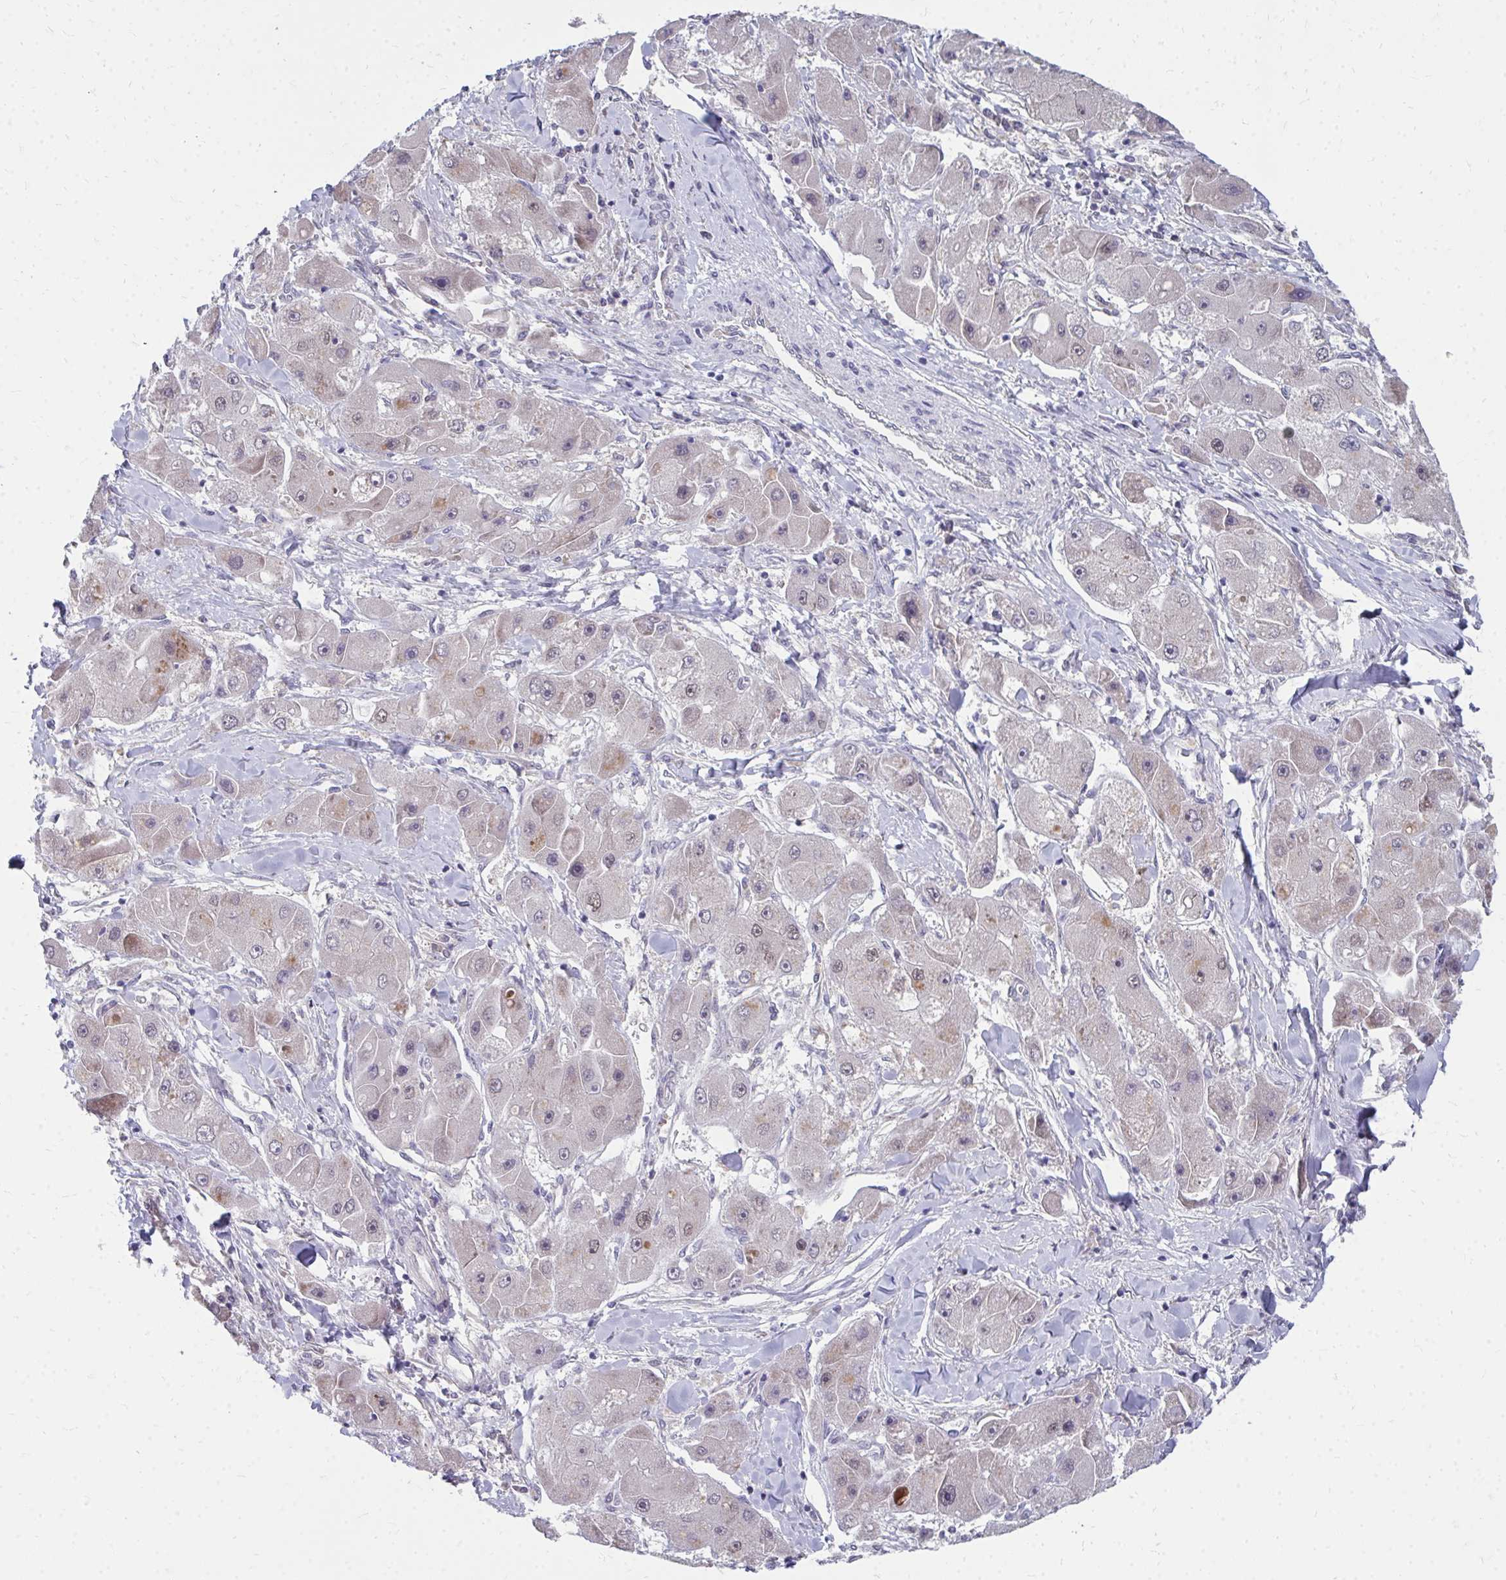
{"staining": {"intensity": "weak", "quantity": "<25%", "location": "nuclear"}, "tissue": "liver cancer", "cell_type": "Tumor cells", "image_type": "cancer", "snomed": [{"axis": "morphology", "description": "Carcinoma, Hepatocellular, NOS"}, {"axis": "topography", "description": "Liver"}], "caption": "Immunohistochemical staining of human liver cancer (hepatocellular carcinoma) displays no significant positivity in tumor cells. (DAB (3,3'-diaminobenzidine) immunohistochemistry (IHC), high magnification).", "gene": "MROH8", "patient": {"sex": "male", "age": 24}}